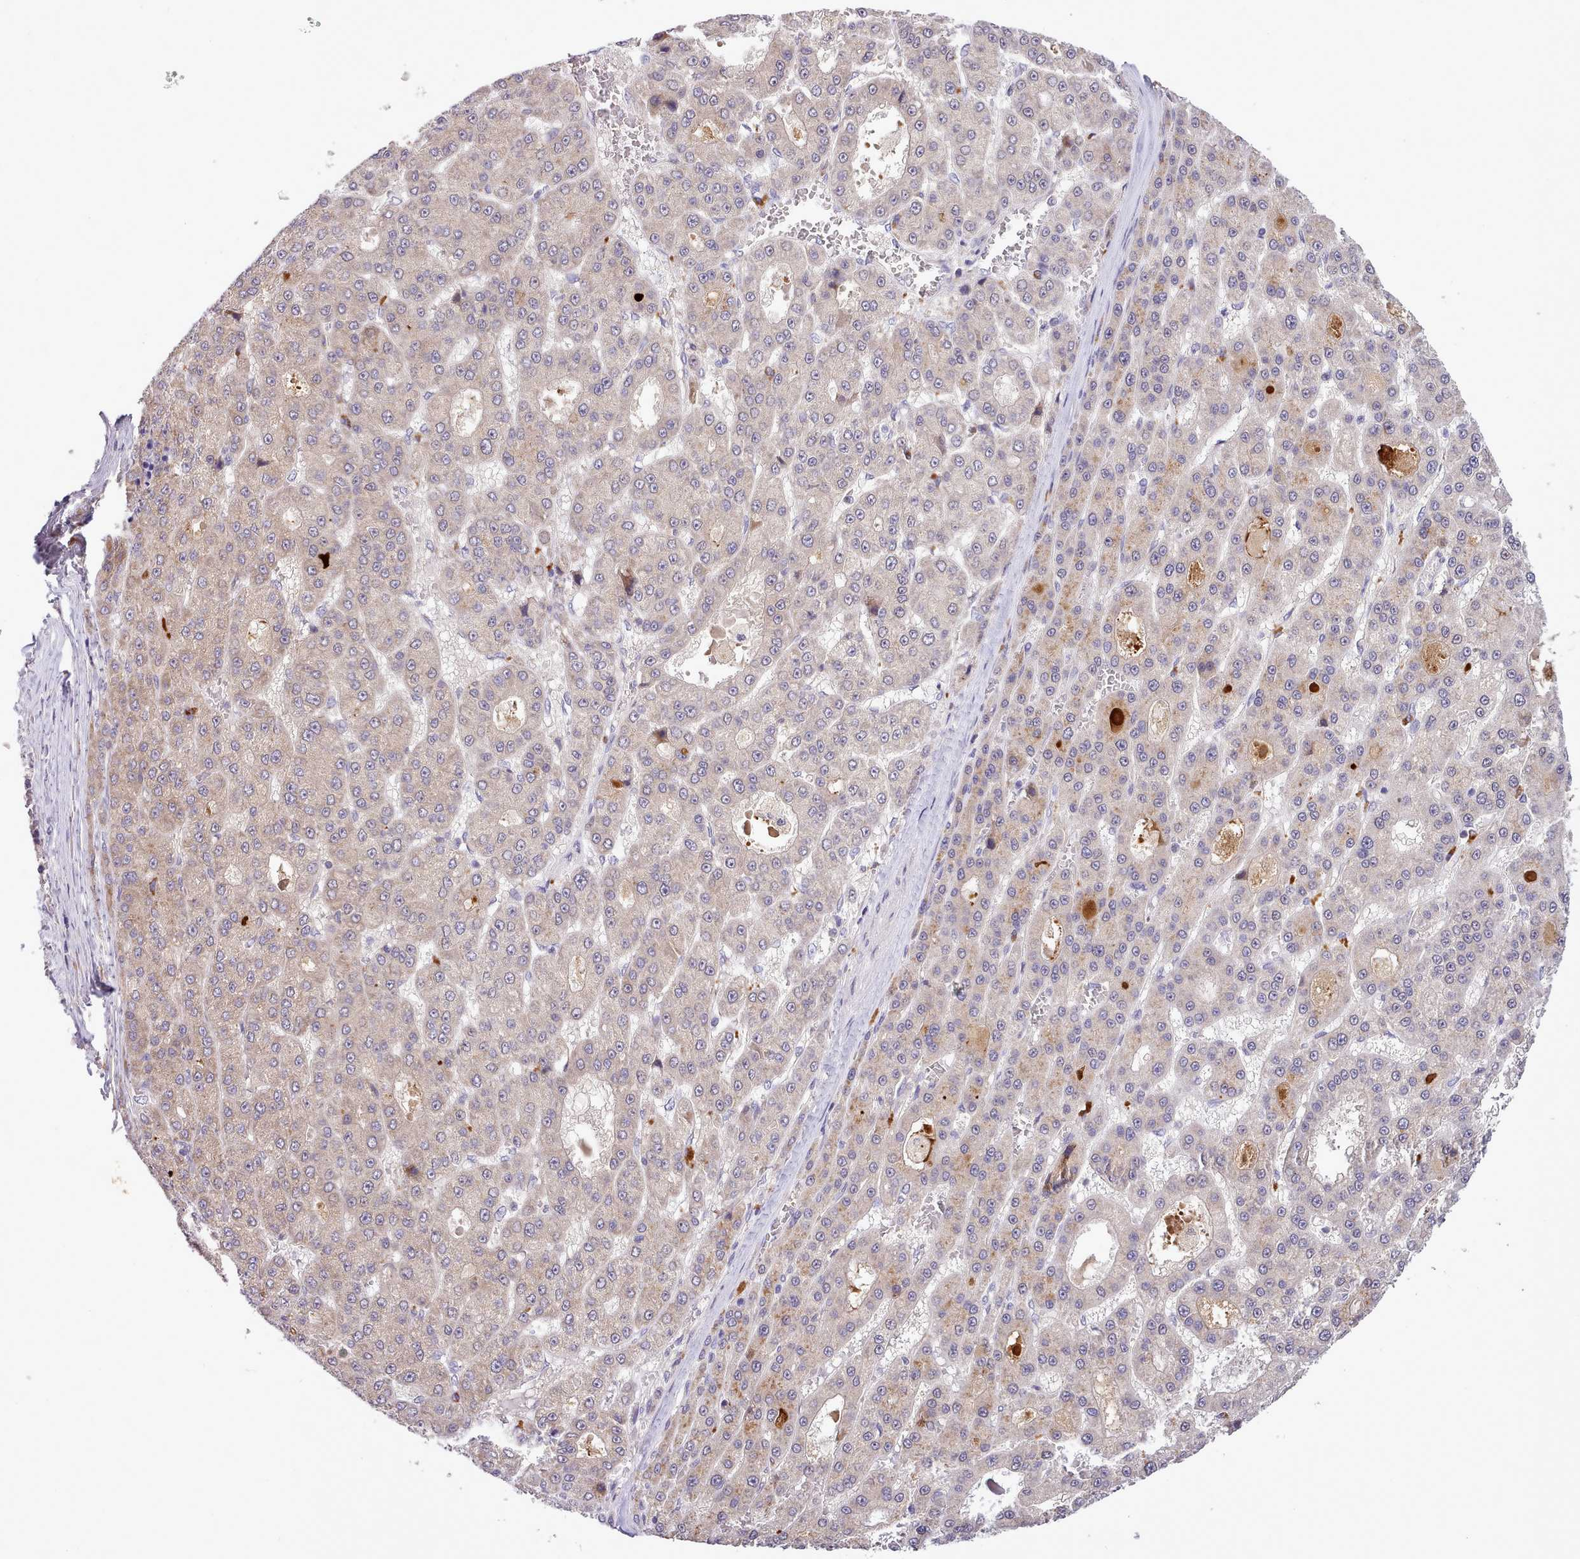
{"staining": {"intensity": "weak", "quantity": "25%-75%", "location": "cytoplasmic/membranous"}, "tissue": "liver cancer", "cell_type": "Tumor cells", "image_type": "cancer", "snomed": [{"axis": "morphology", "description": "Carcinoma, Hepatocellular, NOS"}, {"axis": "topography", "description": "Liver"}], "caption": "High-power microscopy captured an immunohistochemistry photomicrograph of liver cancer, revealing weak cytoplasmic/membranous positivity in approximately 25%-75% of tumor cells.", "gene": "FAM83E", "patient": {"sex": "male", "age": 70}}